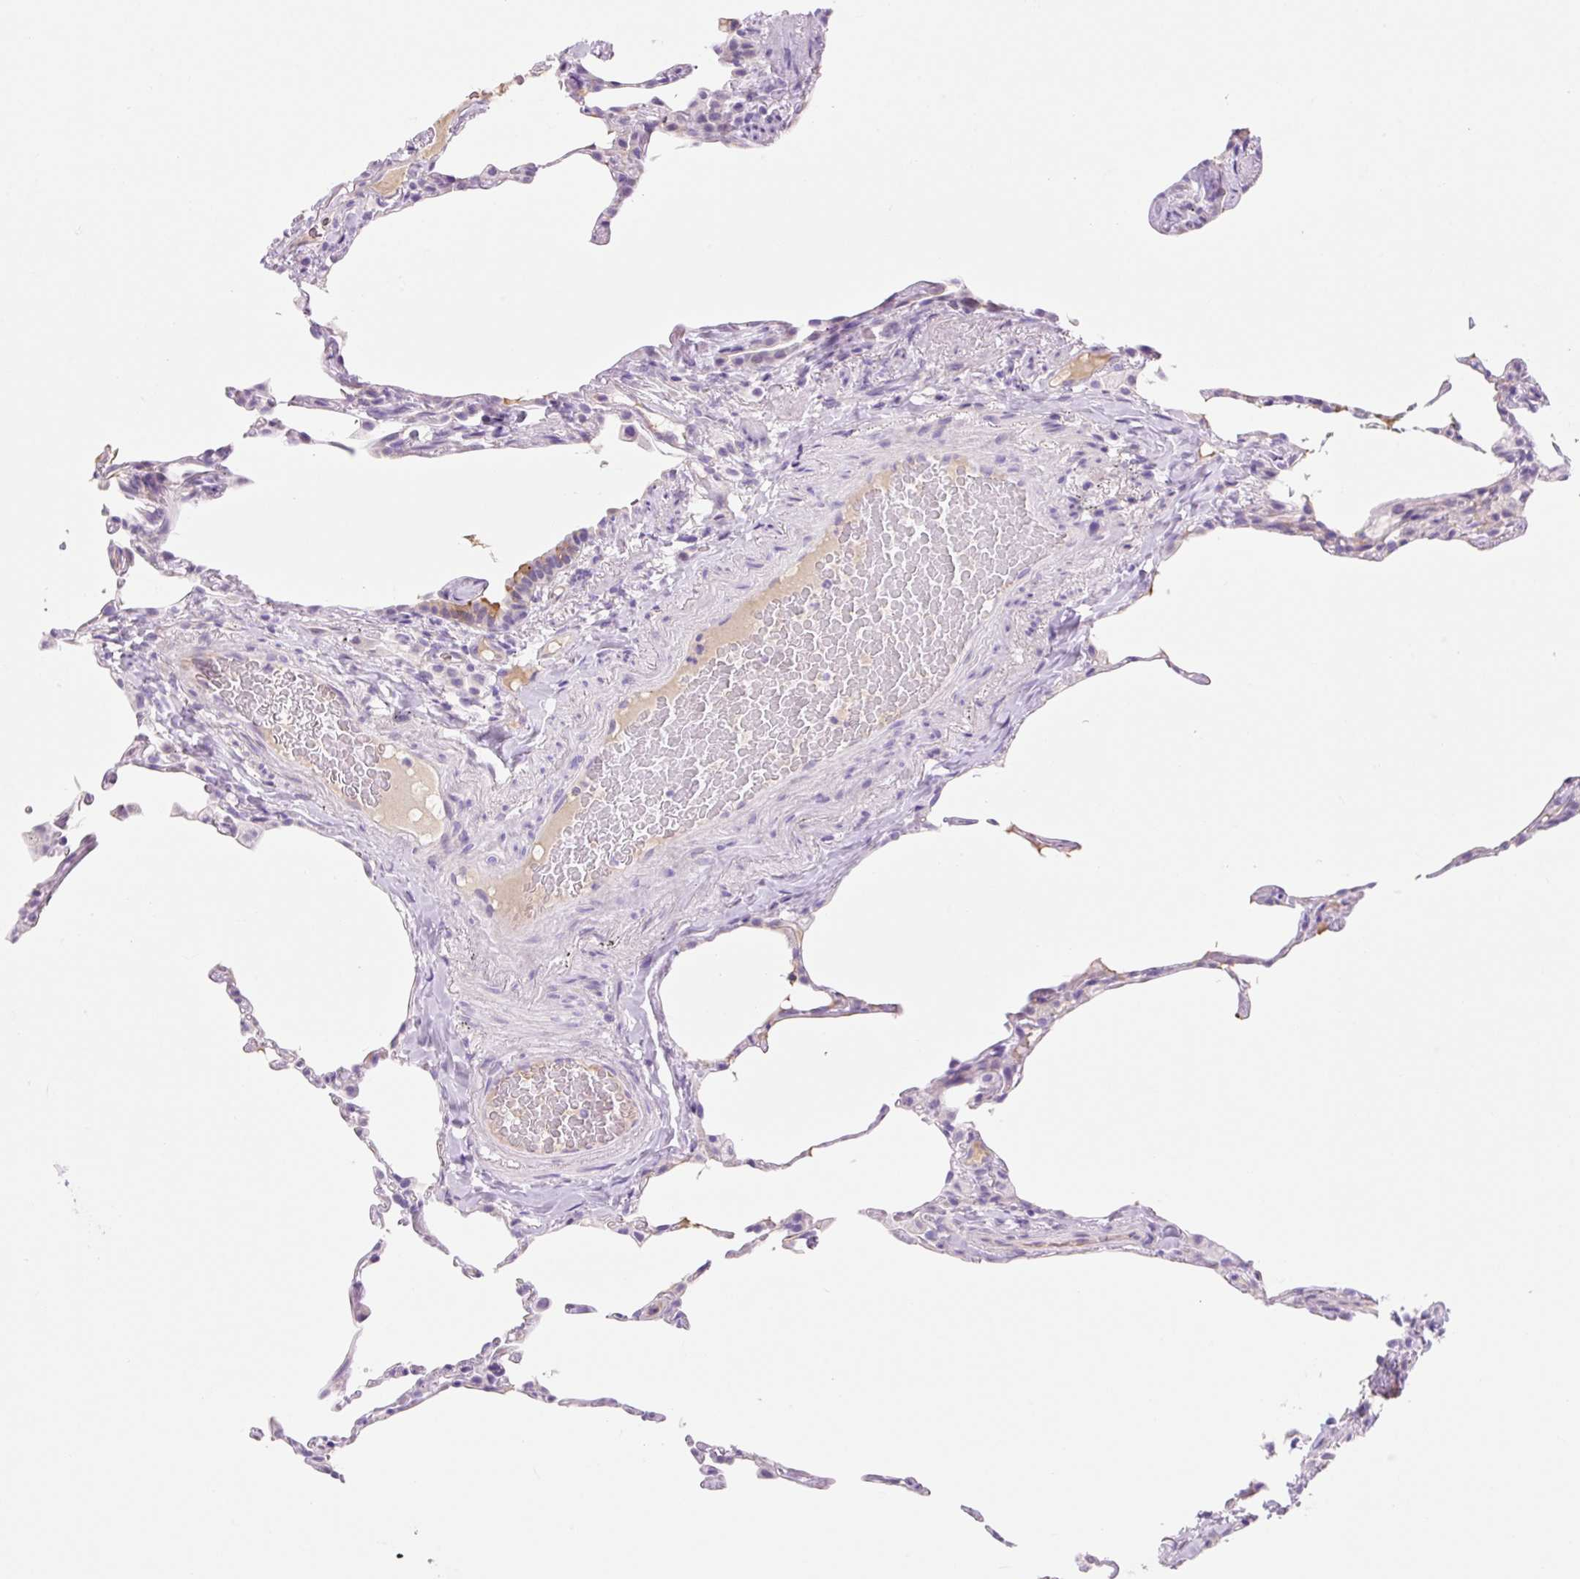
{"staining": {"intensity": "negative", "quantity": "none", "location": "none"}, "tissue": "lung", "cell_type": "Alveolar cells", "image_type": "normal", "snomed": [{"axis": "morphology", "description": "Normal tissue, NOS"}, {"axis": "topography", "description": "Lung"}], "caption": "A high-resolution micrograph shows IHC staining of benign lung, which reveals no significant staining in alveolar cells.", "gene": "ZNF121", "patient": {"sex": "female", "age": 57}}